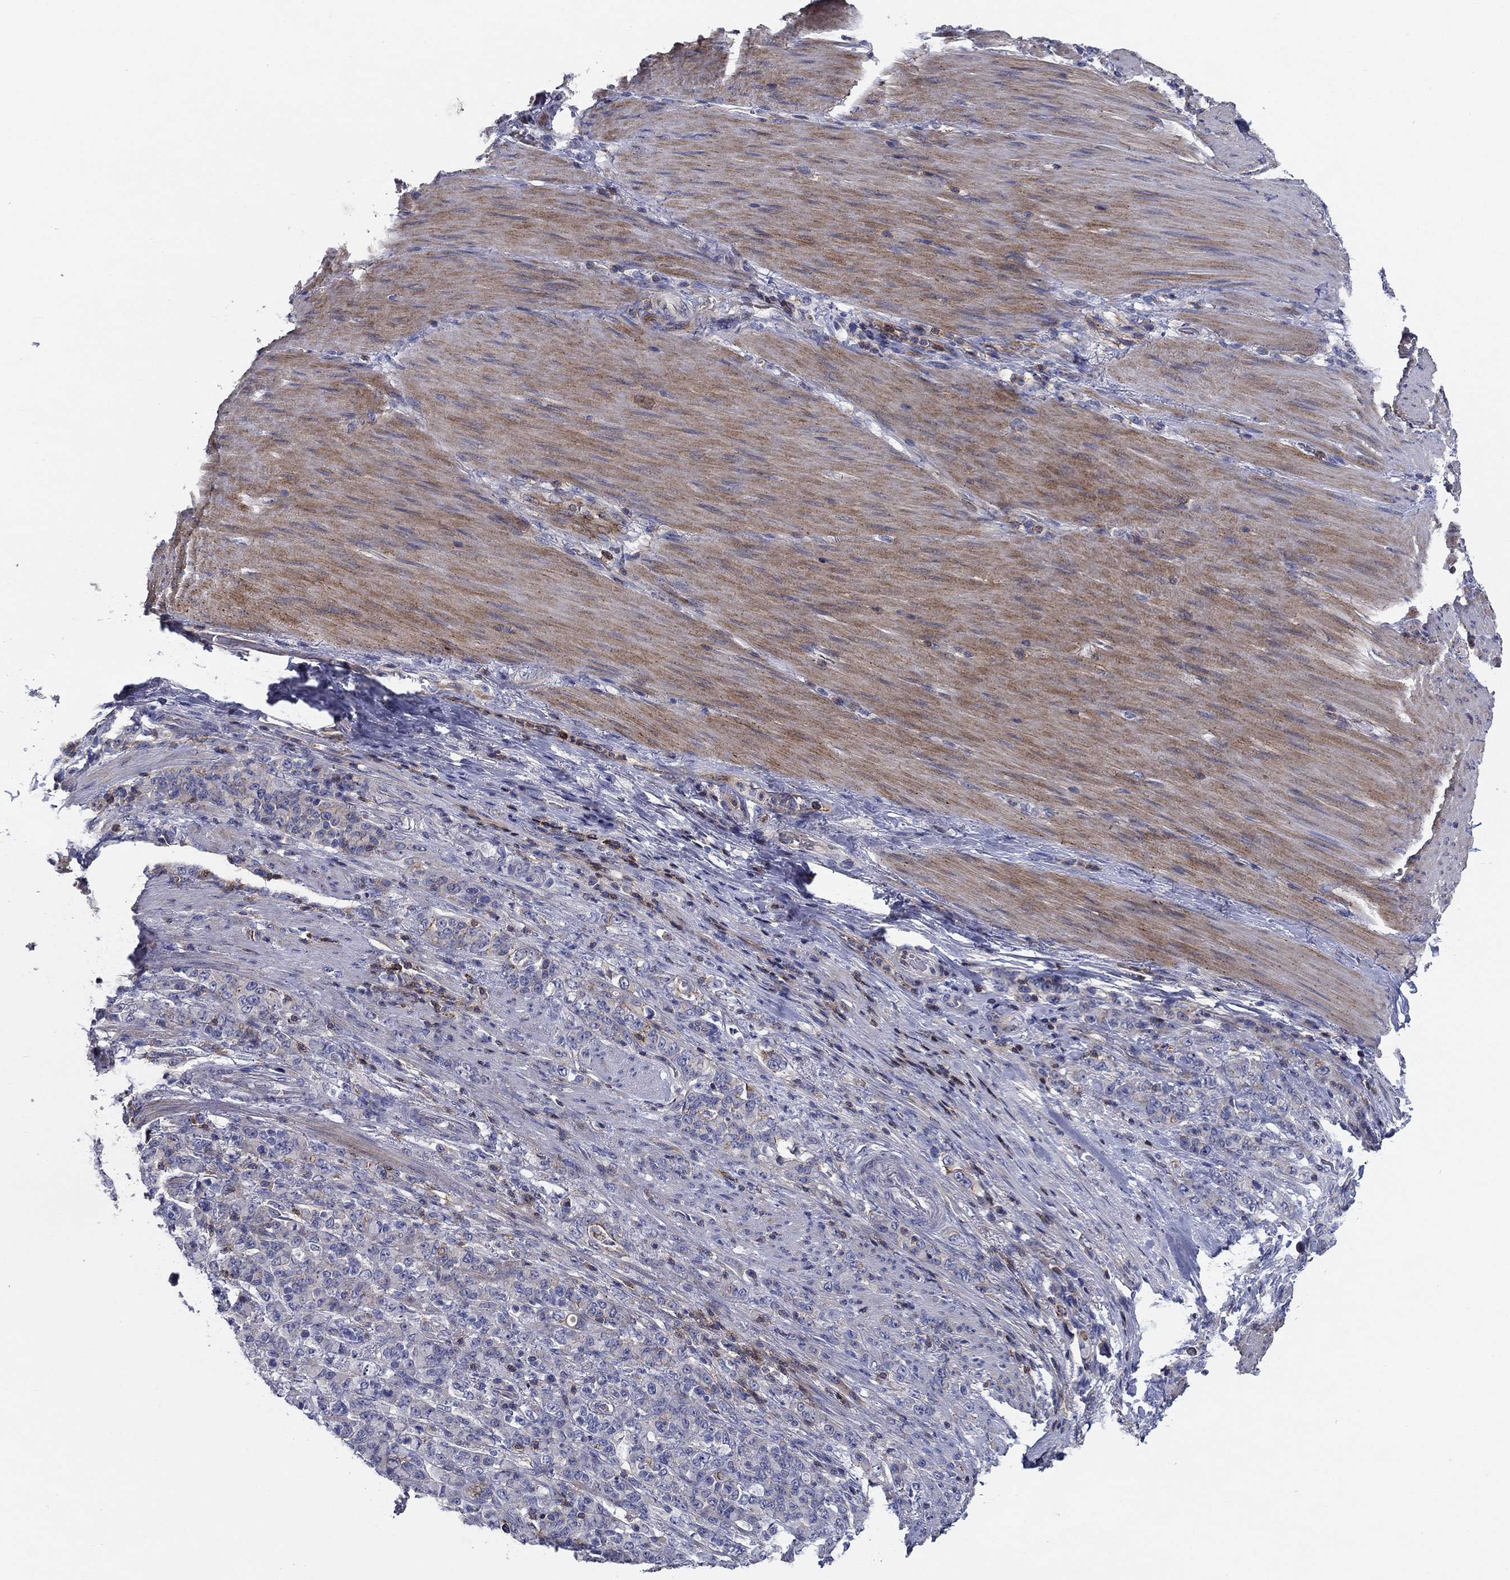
{"staining": {"intensity": "negative", "quantity": "none", "location": "none"}, "tissue": "stomach cancer", "cell_type": "Tumor cells", "image_type": "cancer", "snomed": [{"axis": "morphology", "description": "Normal tissue, NOS"}, {"axis": "morphology", "description": "Adenocarcinoma, NOS"}, {"axis": "topography", "description": "Stomach"}], "caption": "High magnification brightfield microscopy of stomach cancer stained with DAB (3,3'-diaminobenzidine) (brown) and counterstained with hematoxylin (blue): tumor cells show no significant positivity. The staining was performed using DAB to visualize the protein expression in brown, while the nuclei were stained in blue with hematoxylin (Magnification: 20x).", "gene": "SIT1", "patient": {"sex": "female", "age": 79}}